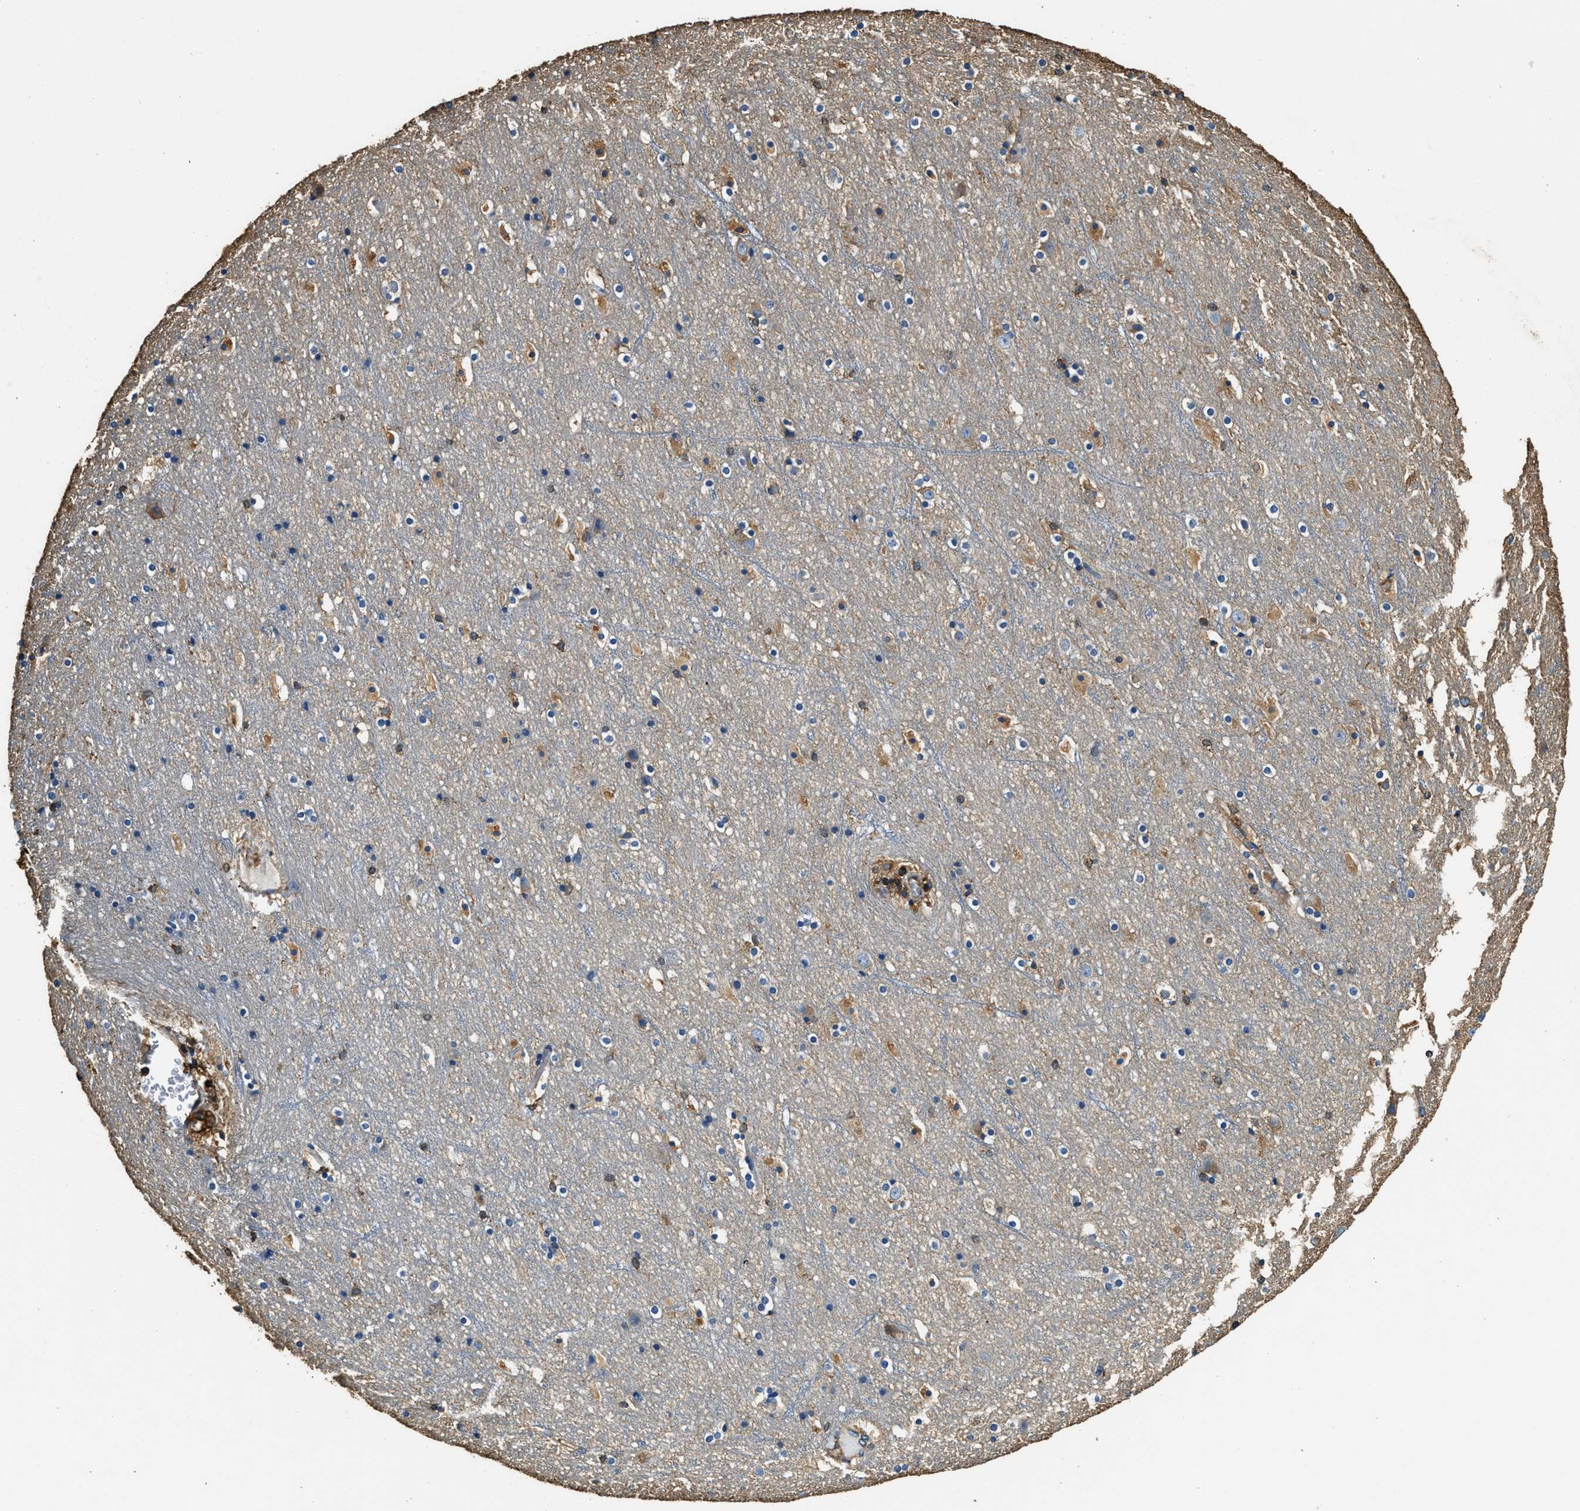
{"staining": {"intensity": "moderate", "quantity": "25%-75%", "location": "cytoplasmic/membranous"}, "tissue": "cerebral cortex", "cell_type": "Endothelial cells", "image_type": "normal", "snomed": [{"axis": "morphology", "description": "Normal tissue, NOS"}, {"axis": "topography", "description": "Cerebral cortex"}], "caption": "About 25%-75% of endothelial cells in benign human cerebral cortex exhibit moderate cytoplasmic/membranous protein staining as visualized by brown immunohistochemical staining.", "gene": "ACCS", "patient": {"sex": "male", "age": 45}}